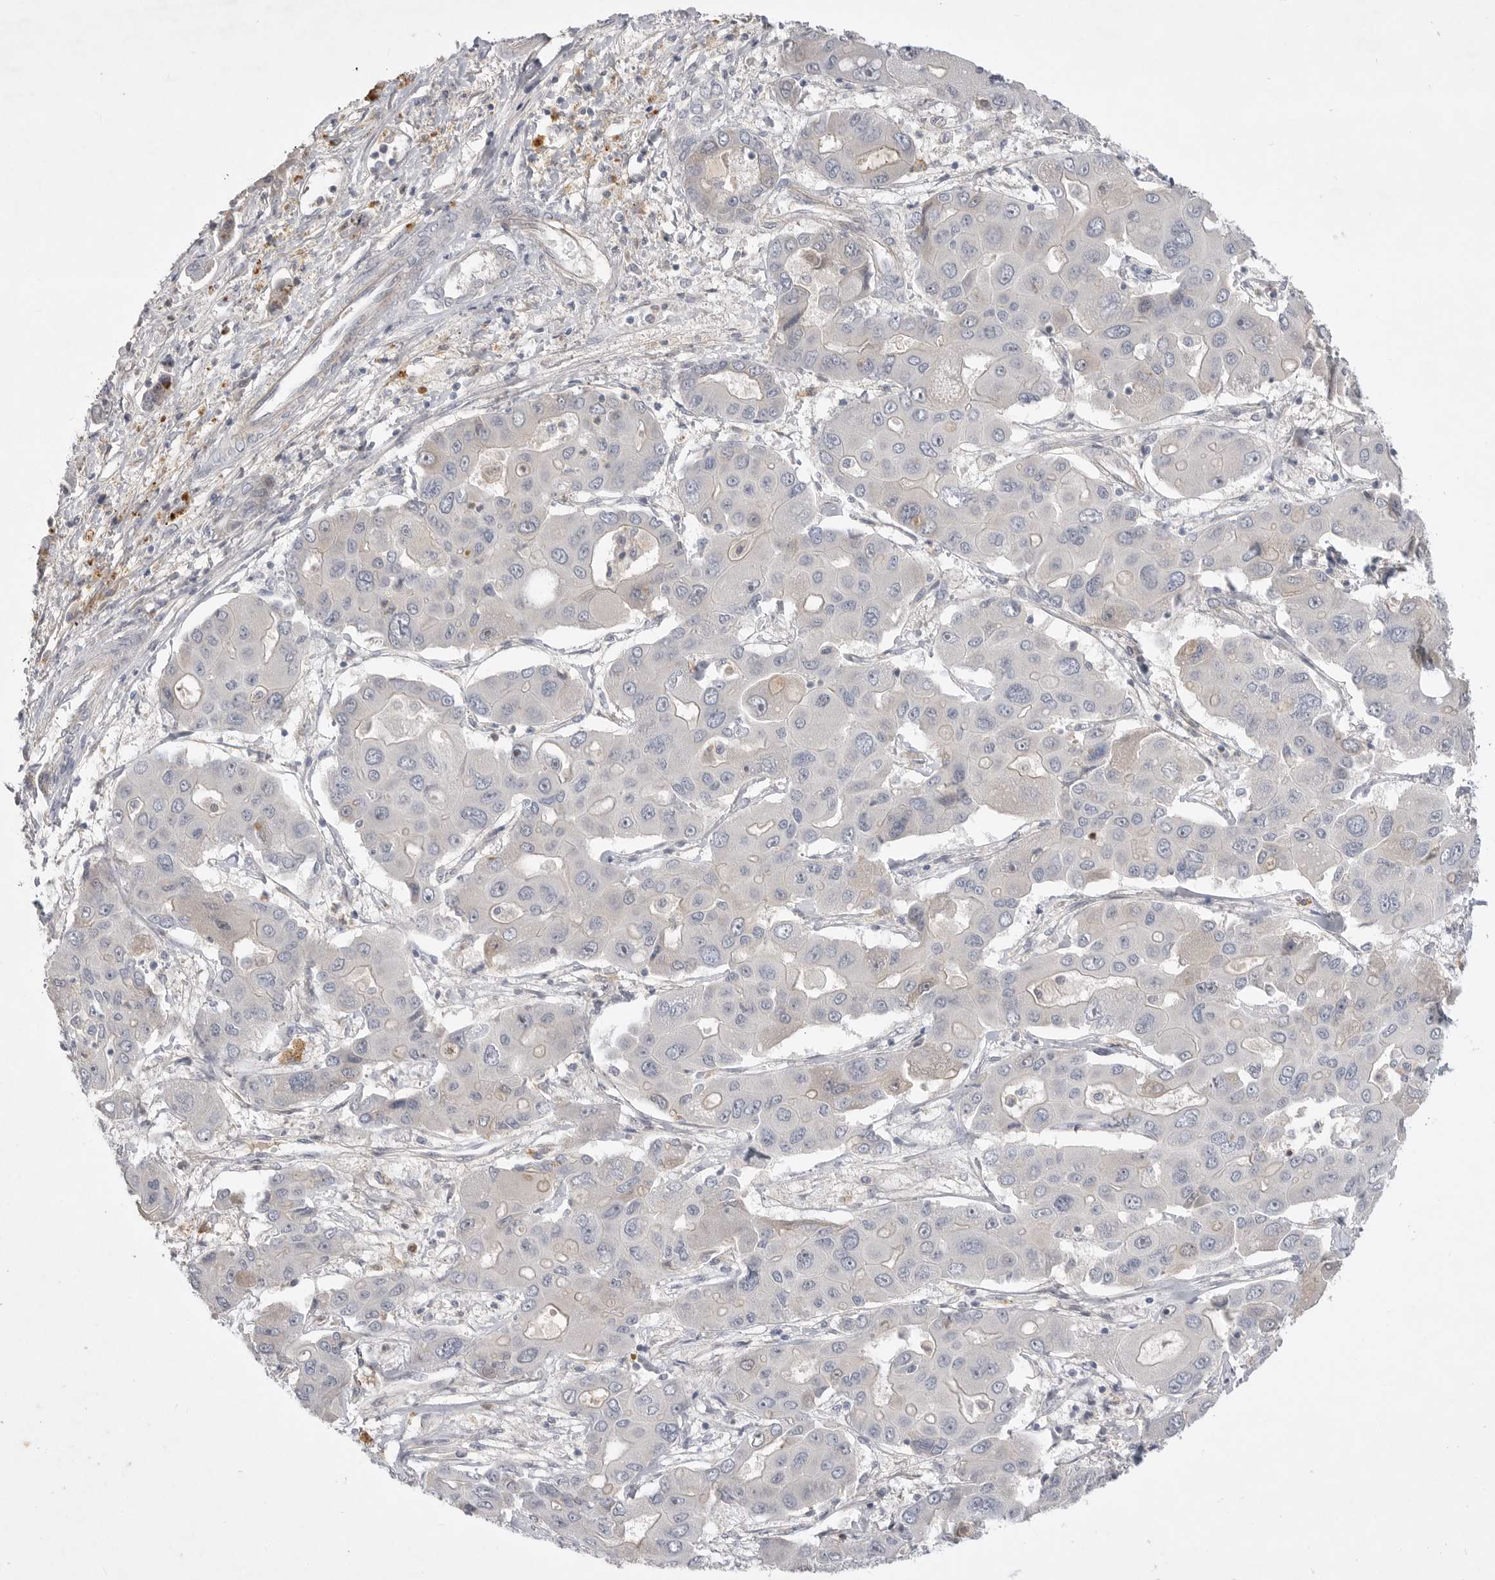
{"staining": {"intensity": "negative", "quantity": "none", "location": "none"}, "tissue": "liver cancer", "cell_type": "Tumor cells", "image_type": "cancer", "snomed": [{"axis": "morphology", "description": "Cholangiocarcinoma"}, {"axis": "topography", "description": "Liver"}], "caption": "High magnification brightfield microscopy of liver cholangiocarcinoma stained with DAB (3,3'-diaminobenzidine) (brown) and counterstained with hematoxylin (blue): tumor cells show no significant expression.", "gene": "ITGAD", "patient": {"sex": "male", "age": 67}}